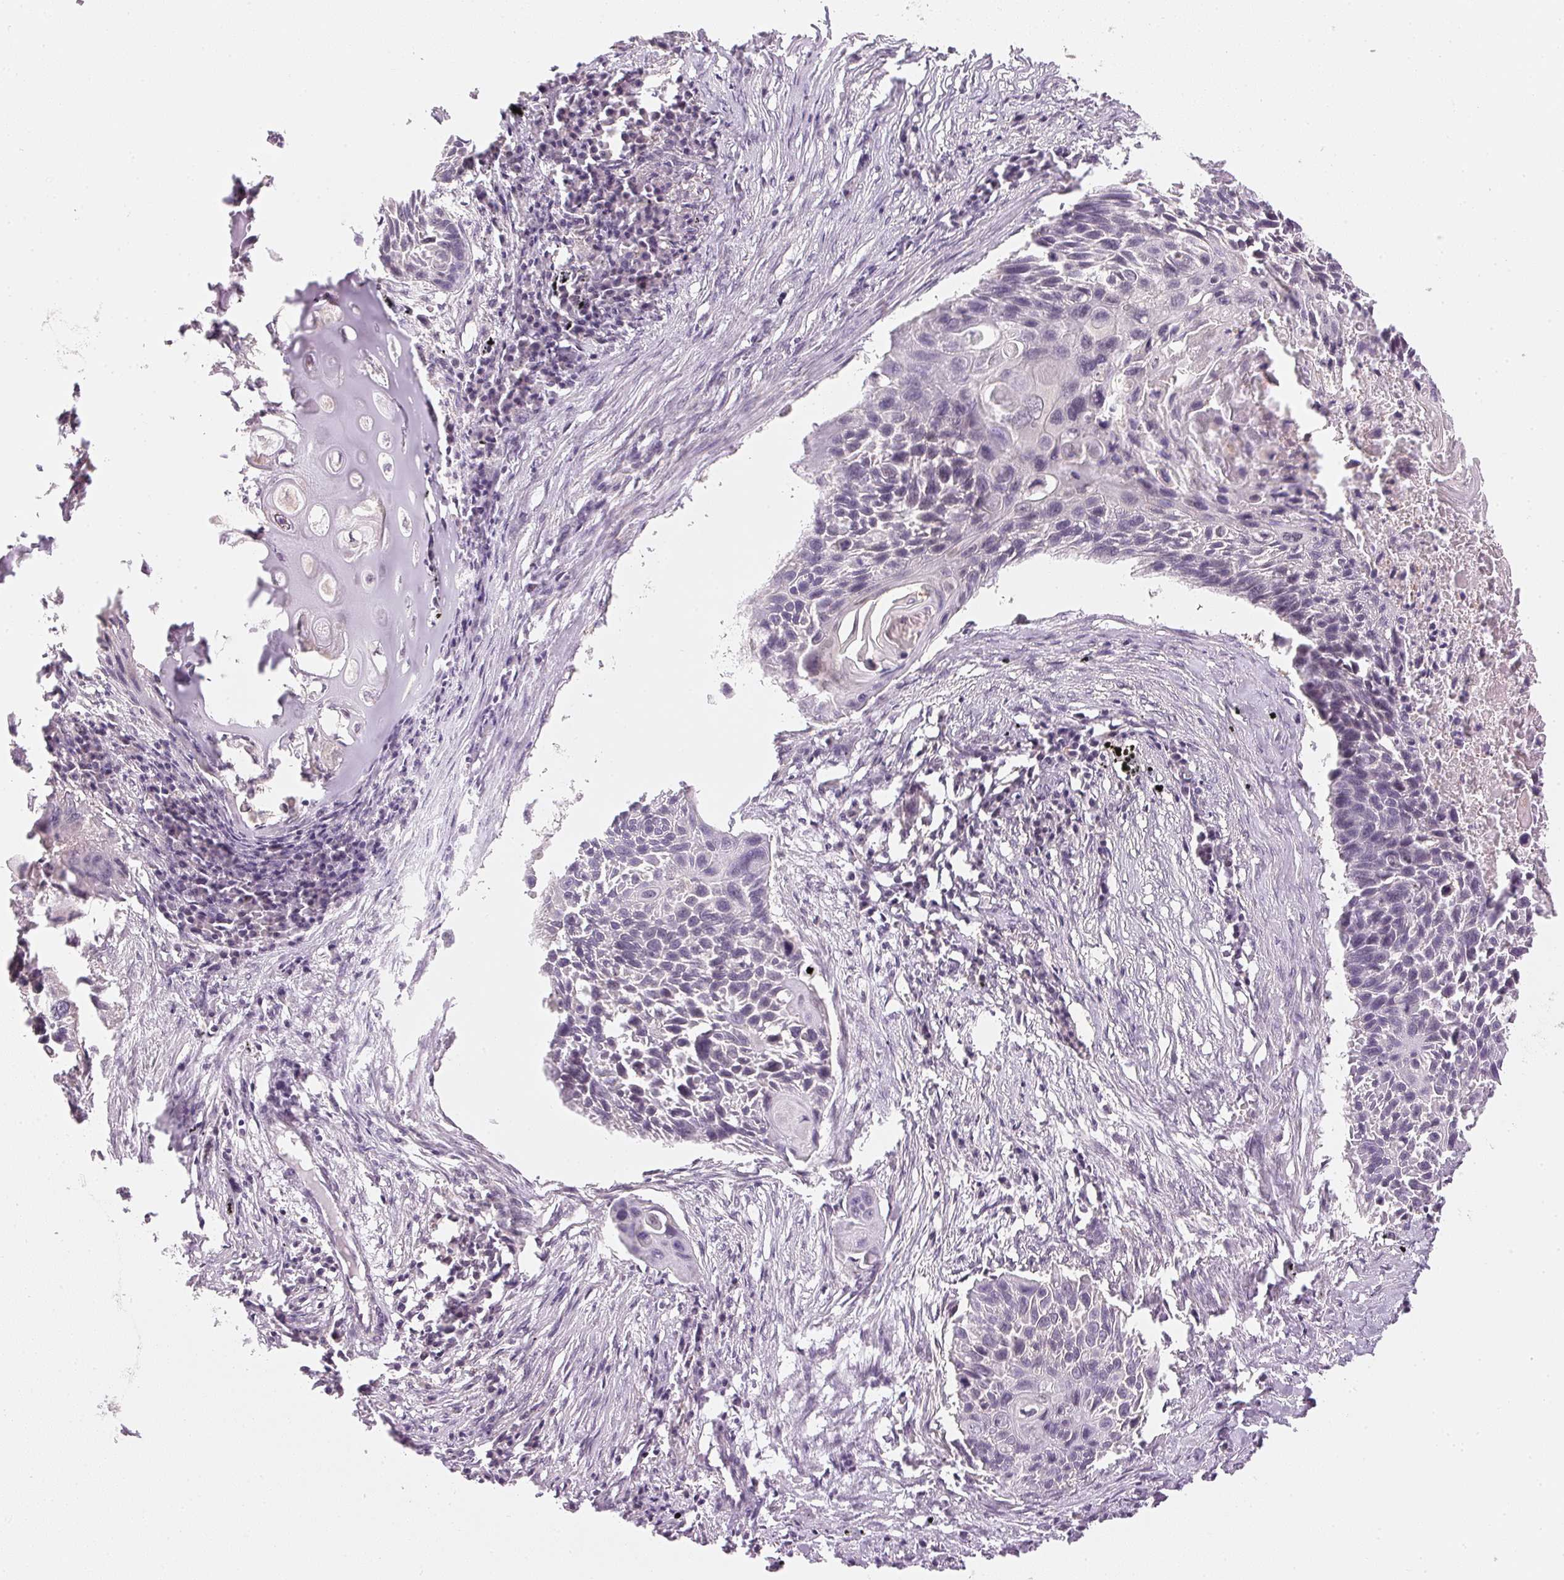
{"staining": {"intensity": "negative", "quantity": "none", "location": "none"}, "tissue": "lung cancer", "cell_type": "Tumor cells", "image_type": "cancer", "snomed": [{"axis": "morphology", "description": "Squamous cell carcinoma, NOS"}, {"axis": "topography", "description": "Lung"}], "caption": "DAB (3,3'-diaminobenzidine) immunohistochemical staining of squamous cell carcinoma (lung) demonstrates no significant staining in tumor cells.", "gene": "KPRP", "patient": {"sex": "male", "age": 78}}